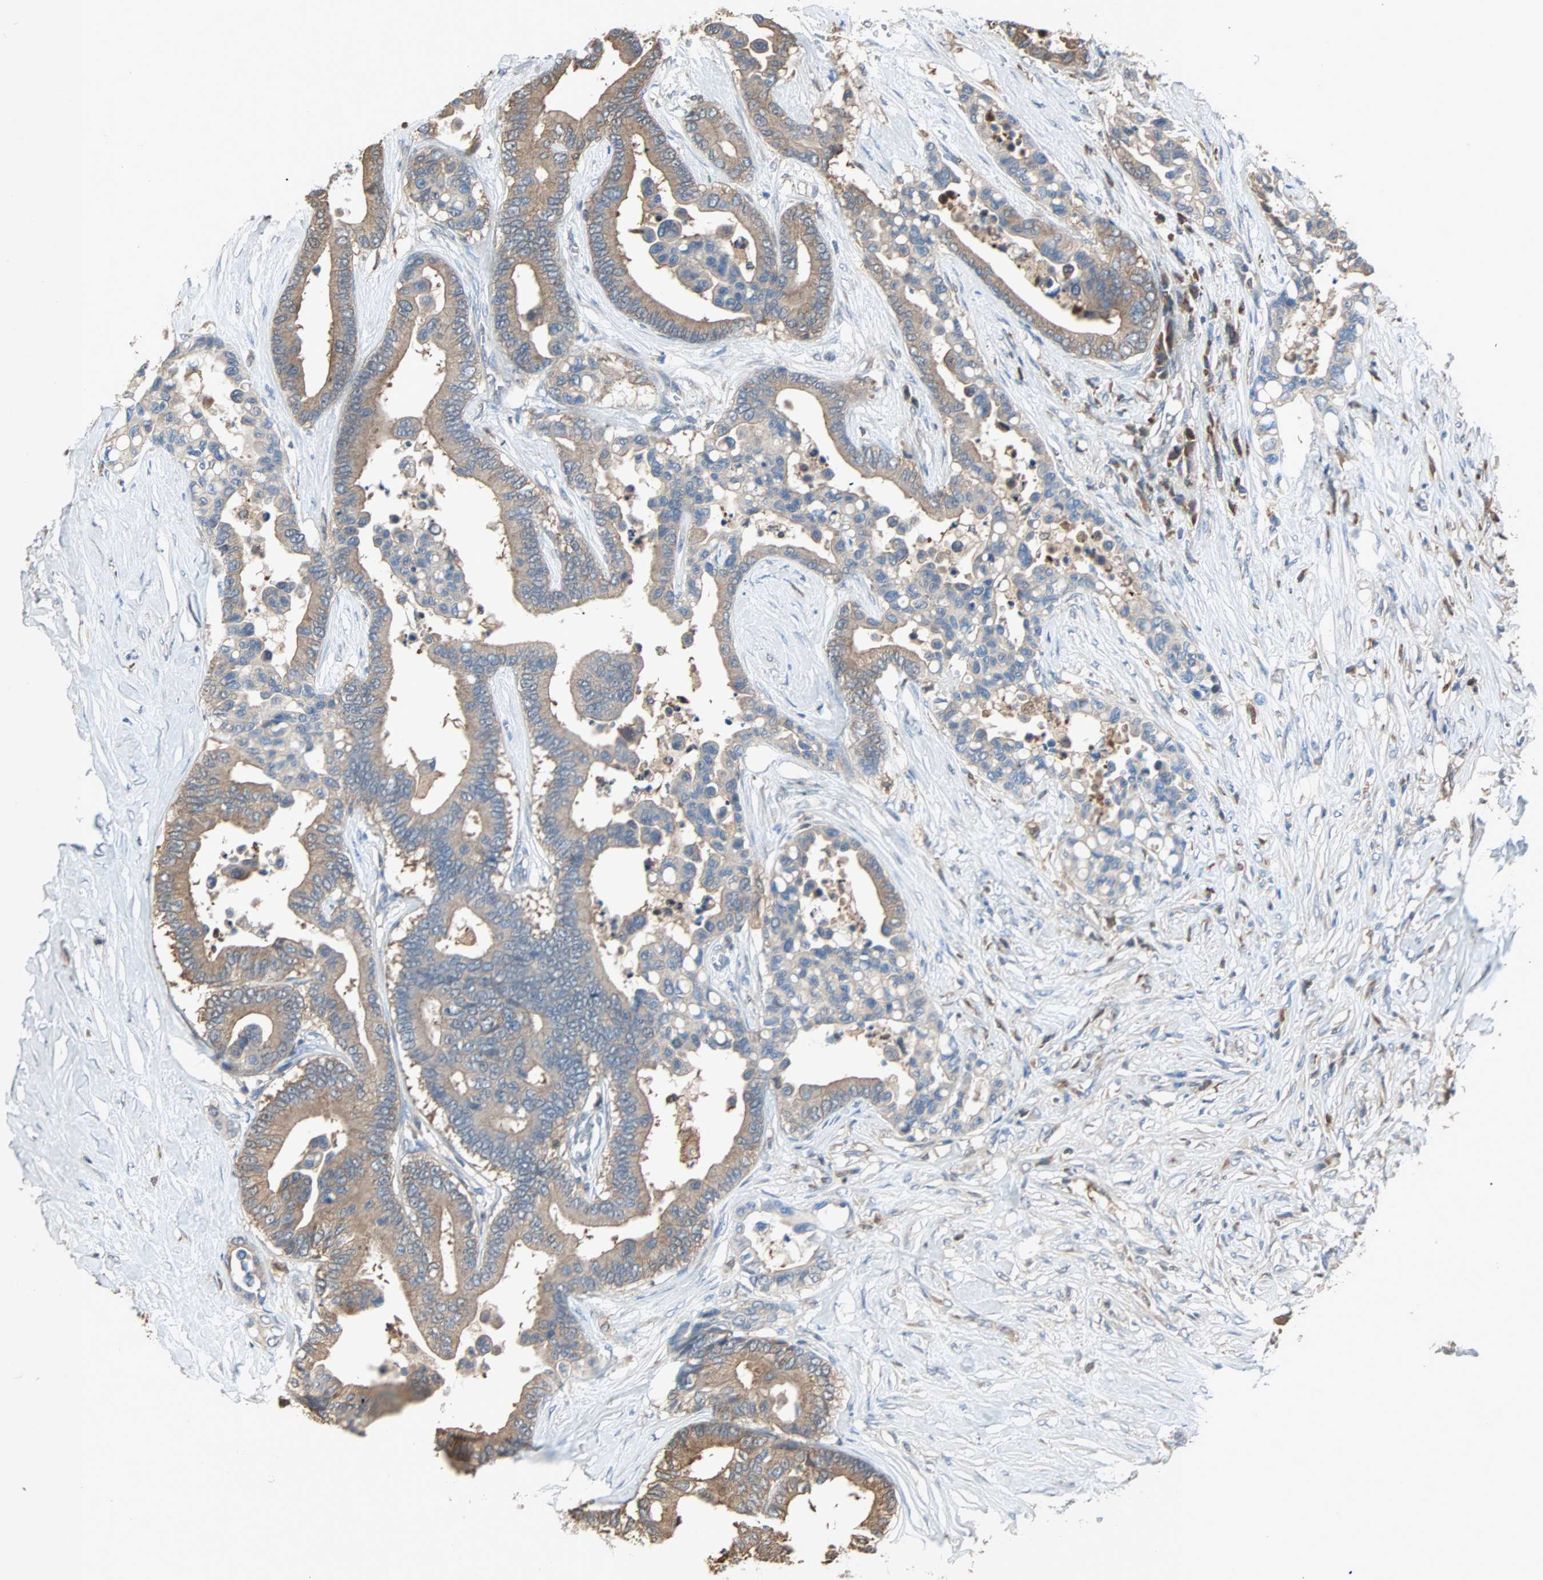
{"staining": {"intensity": "moderate", "quantity": ">75%", "location": "cytoplasmic/membranous"}, "tissue": "colorectal cancer", "cell_type": "Tumor cells", "image_type": "cancer", "snomed": [{"axis": "morphology", "description": "Normal tissue, NOS"}, {"axis": "morphology", "description": "Adenocarcinoma, NOS"}, {"axis": "topography", "description": "Colon"}], "caption": "Approximately >75% of tumor cells in human adenocarcinoma (colorectal) reveal moderate cytoplasmic/membranous protein positivity as visualized by brown immunohistochemical staining.", "gene": "PRDX1", "patient": {"sex": "male", "age": 82}}